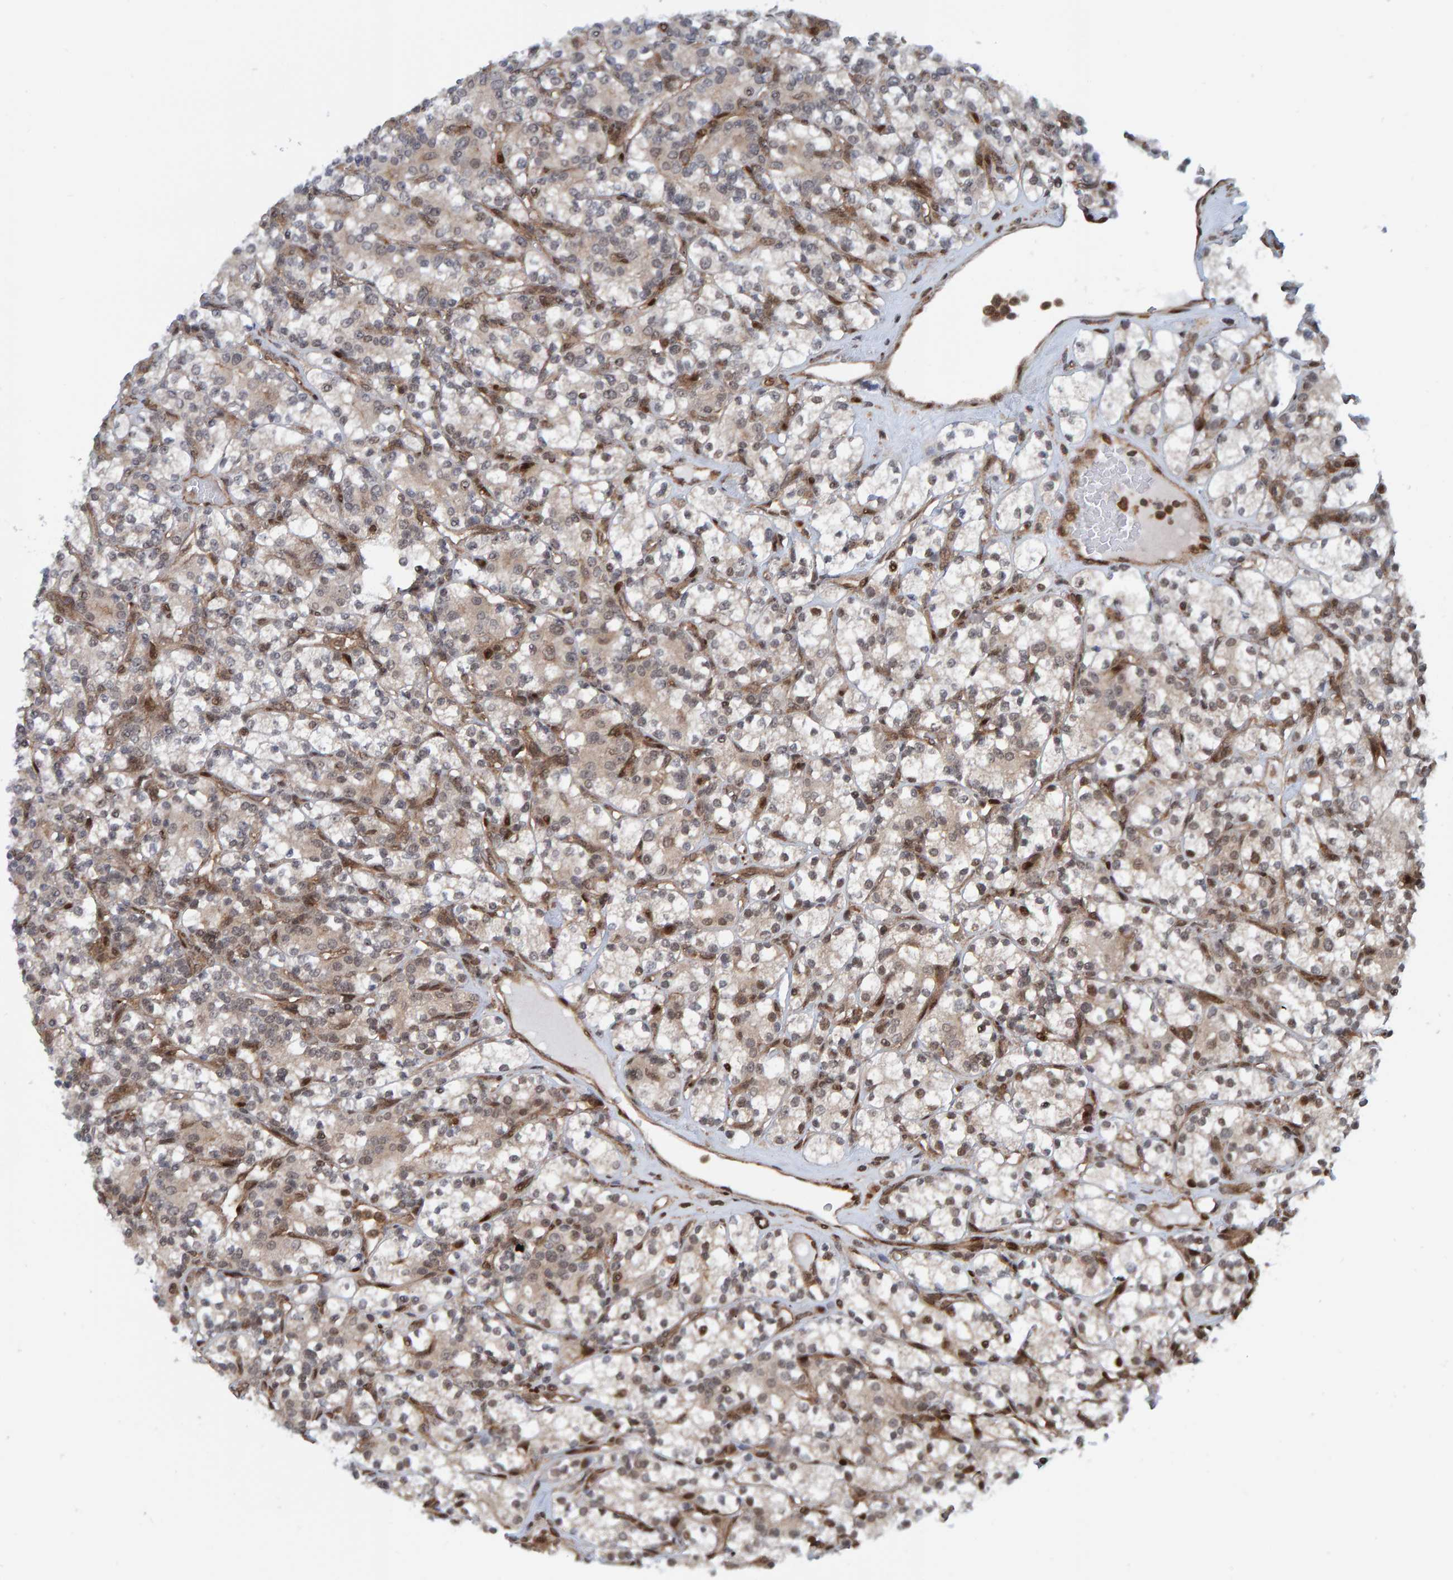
{"staining": {"intensity": "weak", "quantity": "<25%", "location": "cytoplasmic/membranous,nuclear"}, "tissue": "renal cancer", "cell_type": "Tumor cells", "image_type": "cancer", "snomed": [{"axis": "morphology", "description": "Adenocarcinoma, NOS"}, {"axis": "topography", "description": "Kidney"}], "caption": "This is an immunohistochemistry (IHC) image of renal cancer. There is no positivity in tumor cells.", "gene": "ZNF366", "patient": {"sex": "male", "age": 77}}